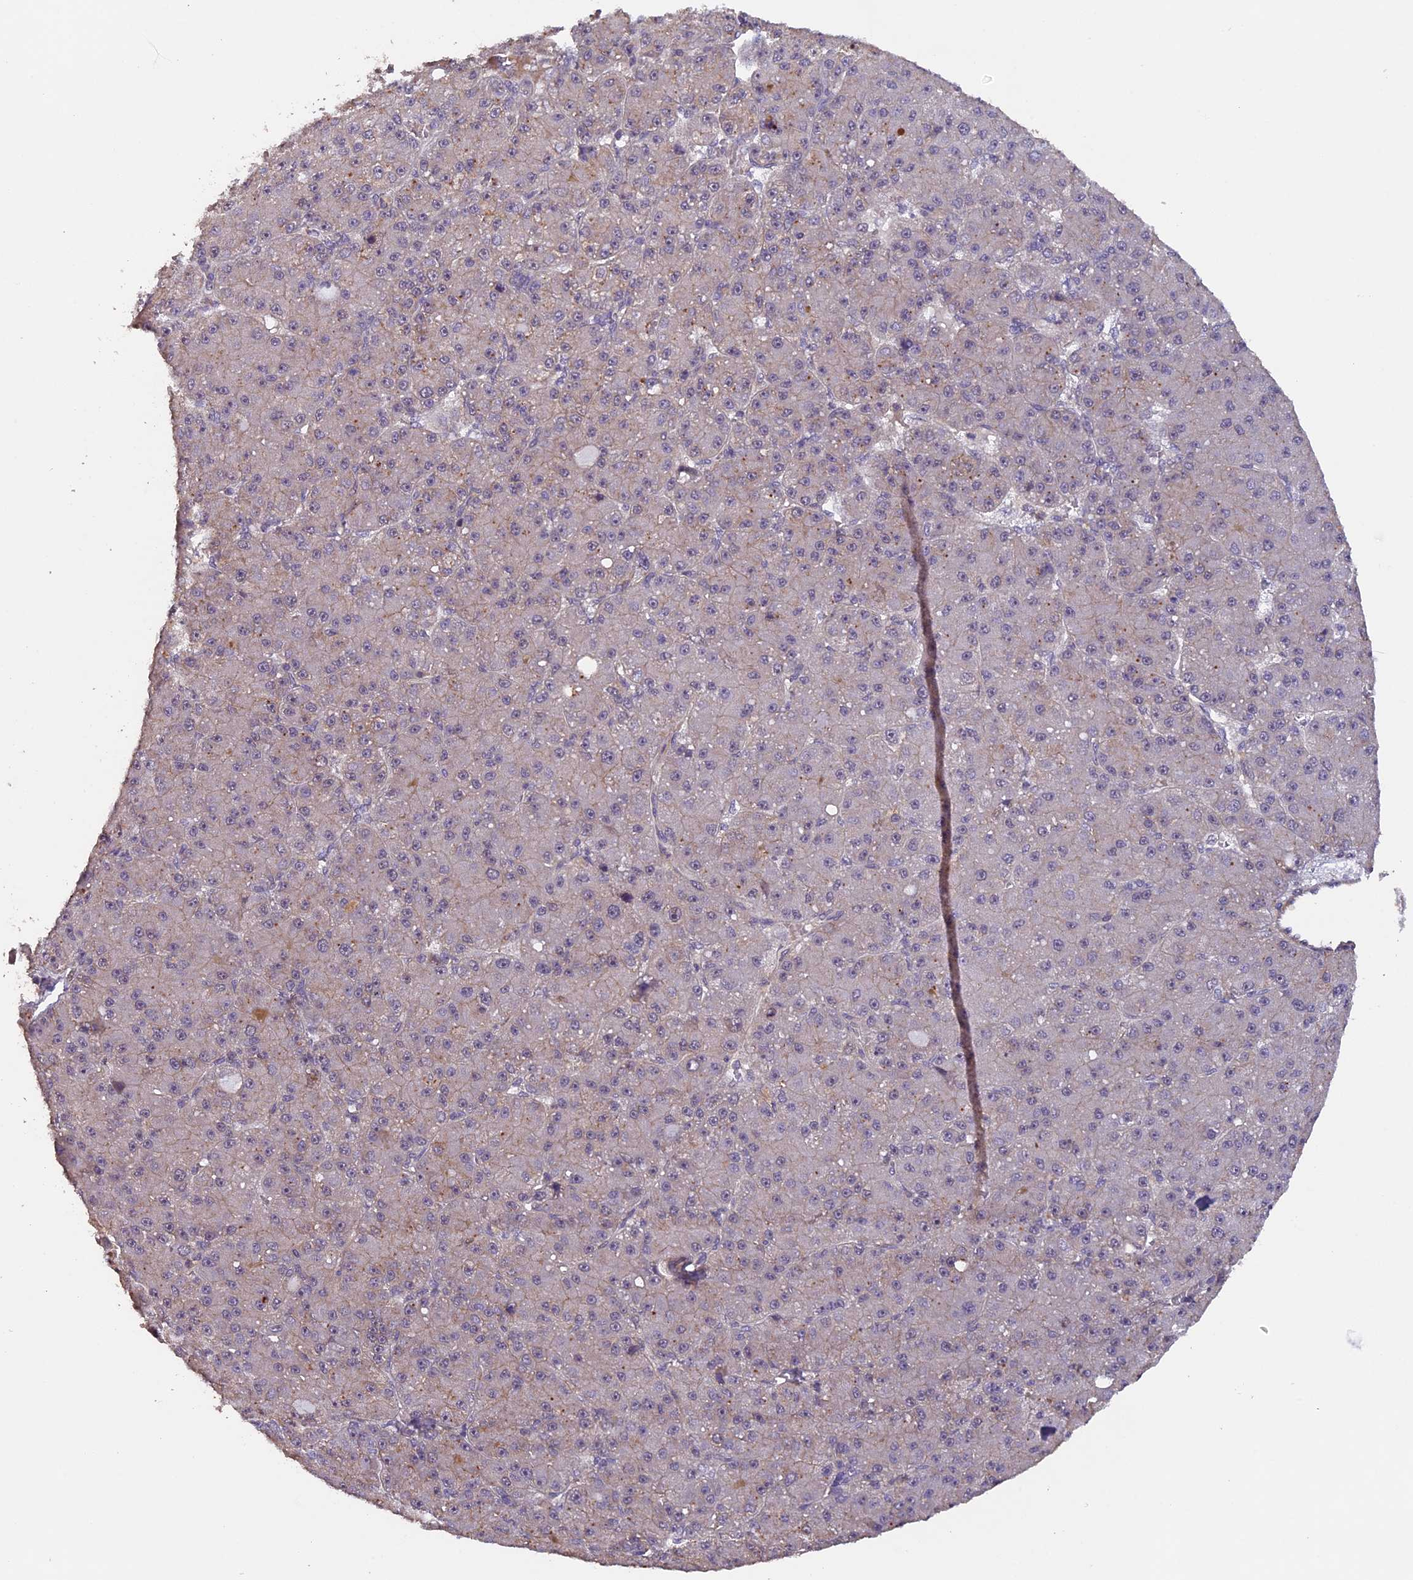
{"staining": {"intensity": "moderate", "quantity": "<25%", "location": "cytoplasmic/membranous"}, "tissue": "liver cancer", "cell_type": "Tumor cells", "image_type": "cancer", "snomed": [{"axis": "morphology", "description": "Carcinoma, Hepatocellular, NOS"}, {"axis": "topography", "description": "Liver"}], "caption": "Immunohistochemical staining of liver cancer (hepatocellular carcinoma) displays moderate cytoplasmic/membranous protein positivity in approximately <25% of tumor cells.", "gene": "GNB5", "patient": {"sex": "male", "age": 67}}